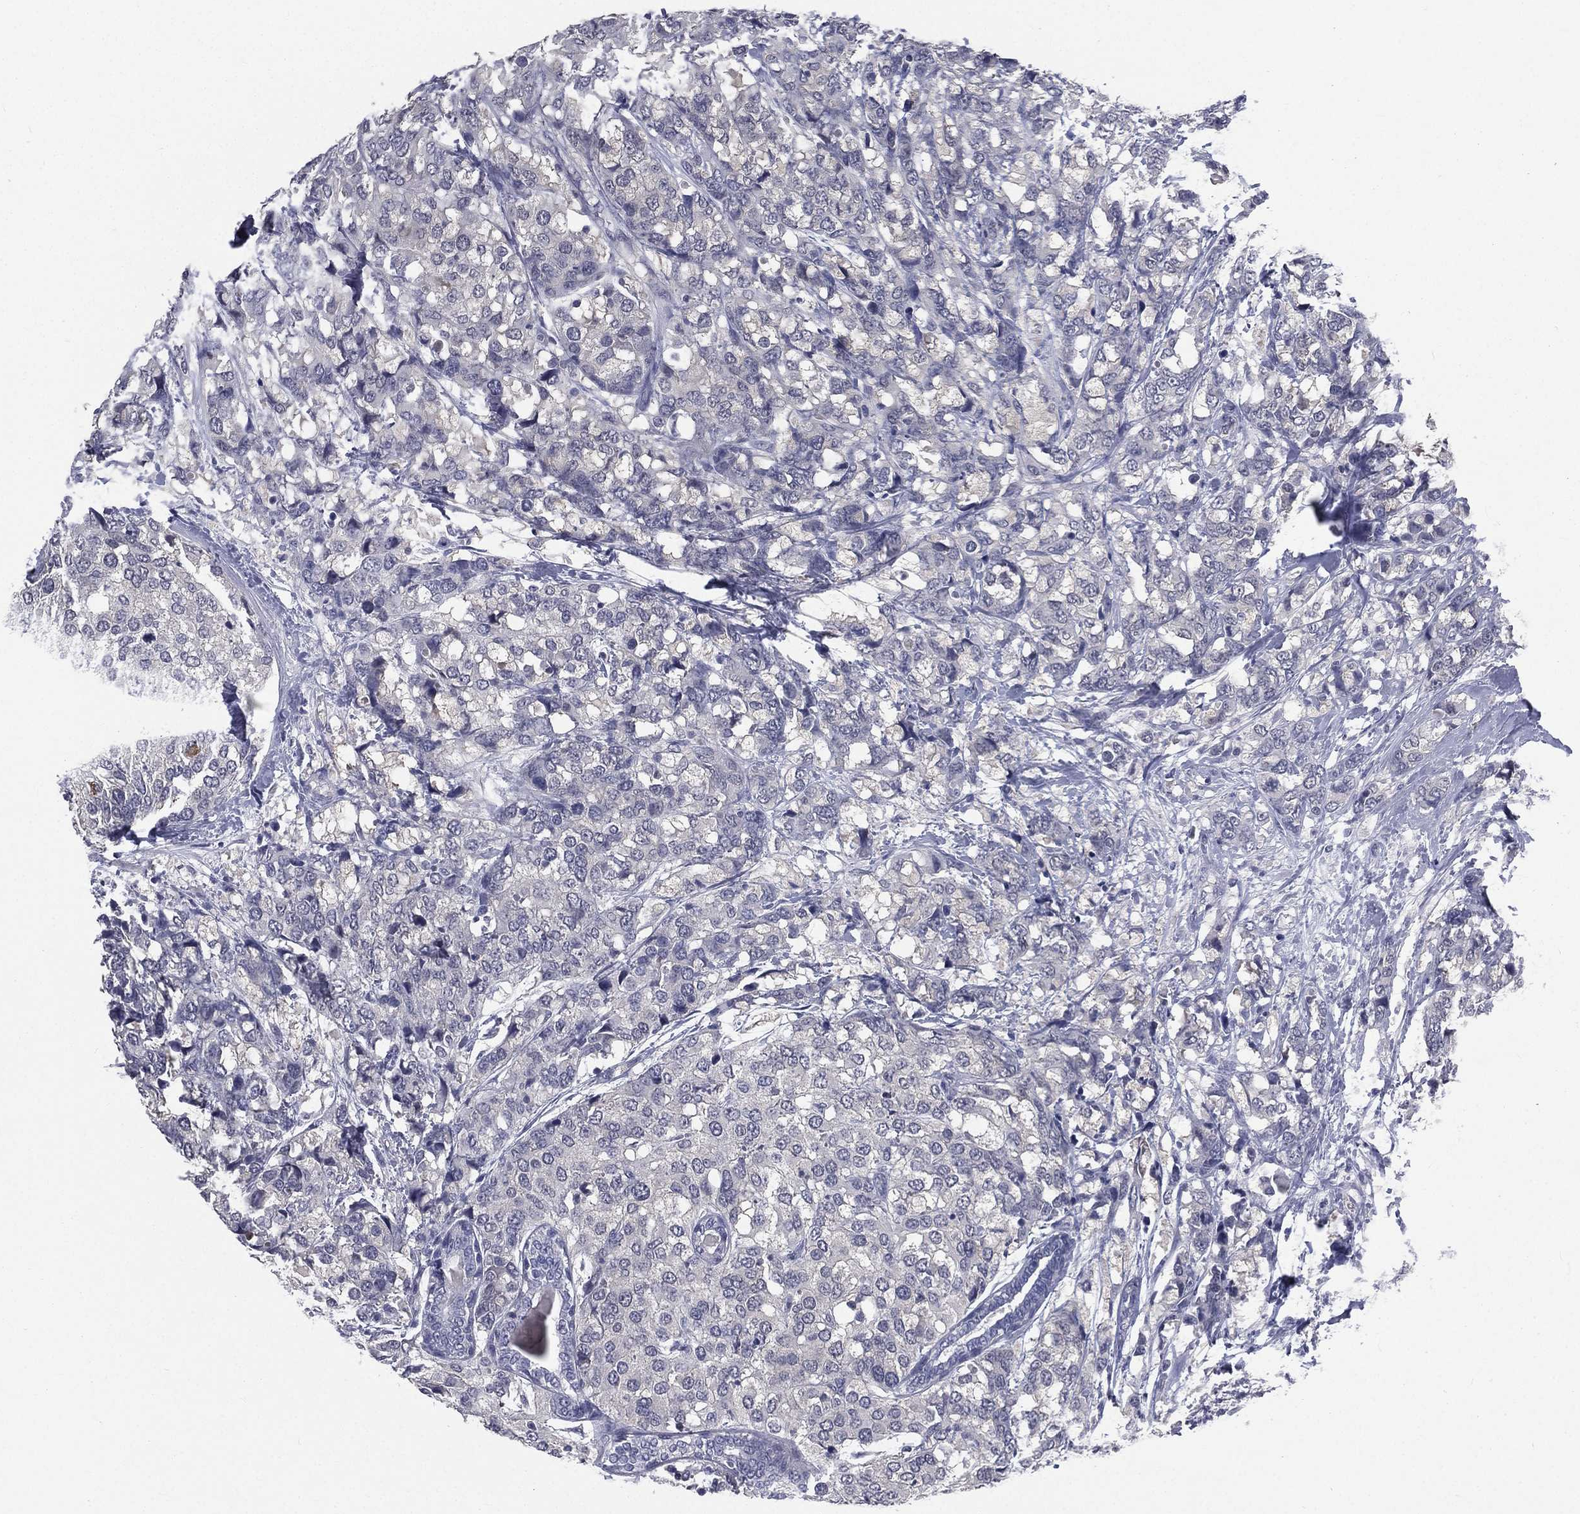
{"staining": {"intensity": "negative", "quantity": "none", "location": "none"}, "tissue": "breast cancer", "cell_type": "Tumor cells", "image_type": "cancer", "snomed": [{"axis": "morphology", "description": "Lobular carcinoma"}, {"axis": "topography", "description": "Breast"}], "caption": "A micrograph of human lobular carcinoma (breast) is negative for staining in tumor cells. (Immunohistochemistry, brightfield microscopy, high magnification).", "gene": "IFT27", "patient": {"sex": "female", "age": 59}}